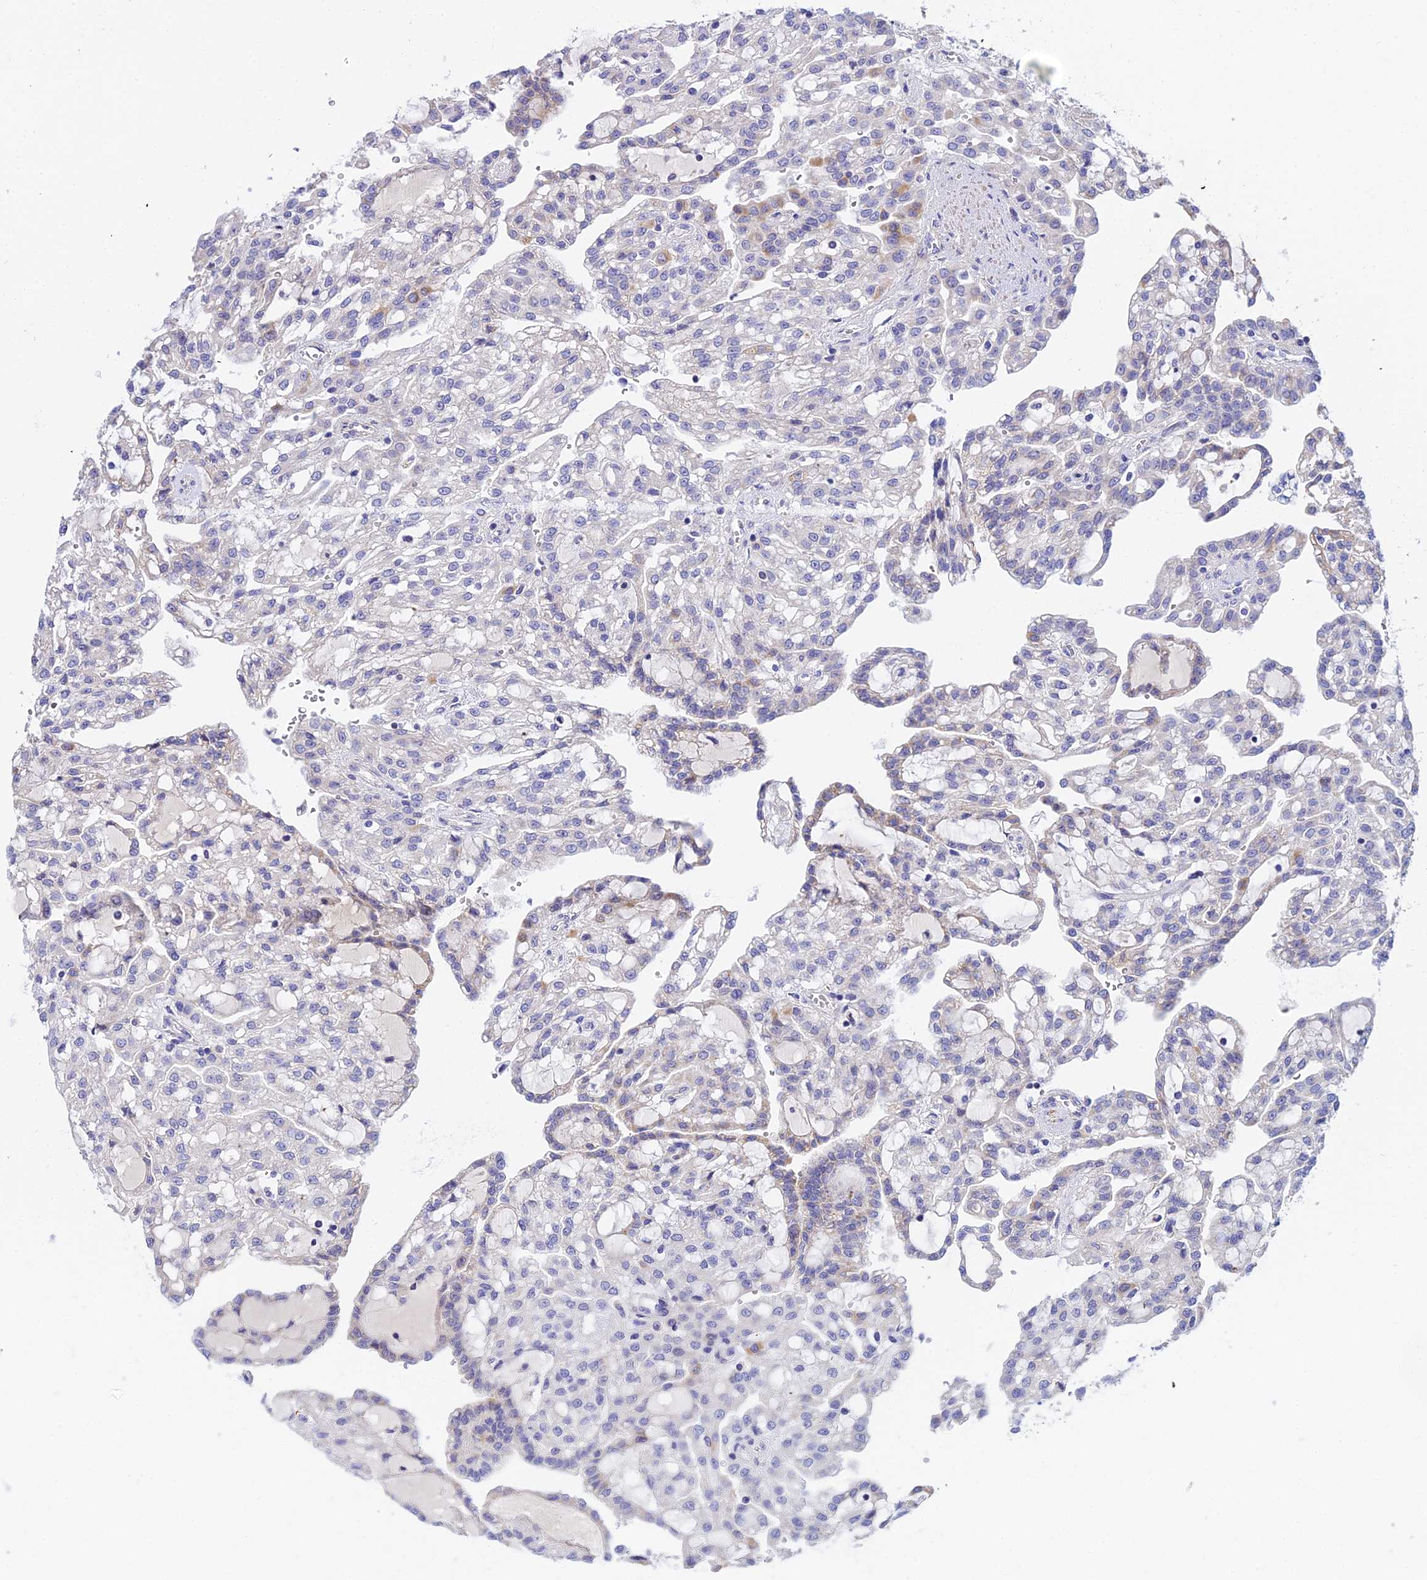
{"staining": {"intensity": "moderate", "quantity": "<25%", "location": "cytoplasmic/membranous"}, "tissue": "renal cancer", "cell_type": "Tumor cells", "image_type": "cancer", "snomed": [{"axis": "morphology", "description": "Adenocarcinoma, NOS"}, {"axis": "topography", "description": "Kidney"}], "caption": "Tumor cells reveal moderate cytoplasmic/membranous positivity in about <25% of cells in renal cancer (adenocarcinoma).", "gene": "ACOT2", "patient": {"sex": "male", "age": 63}}